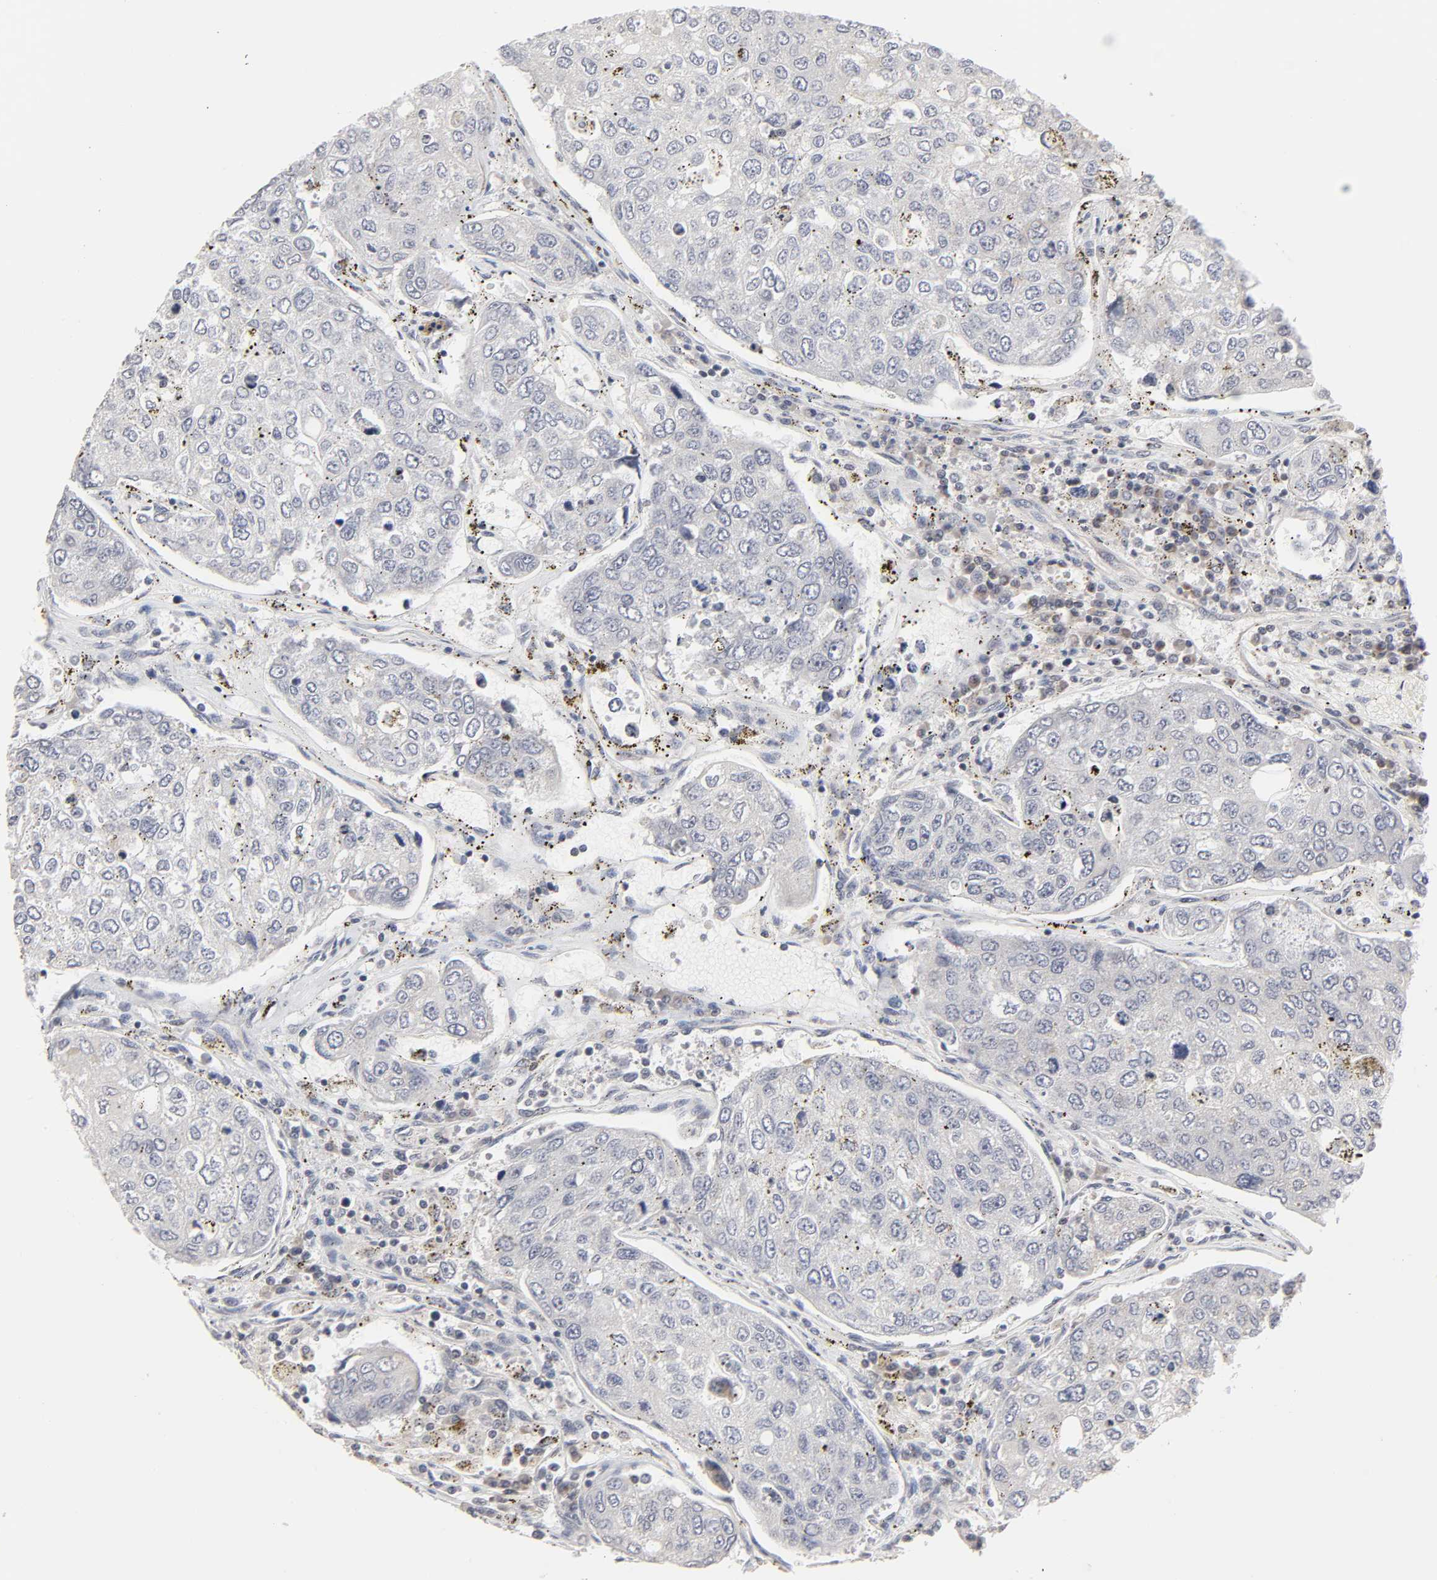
{"staining": {"intensity": "weak", "quantity": "<25%", "location": "cytoplasmic/membranous"}, "tissue": "urothelial cancer", "cell_type": "Tumor cells", "image_type": "cancer", "snomed": [{"axis": "morphology", "description": "Urothelial carcinoma, High grade"}, {"axis": "topography", "description": "Lymph node"}, {"axis": "topography", "description": "Urinary bladder"}], "caption": "Immunohistochemistry micrograph of neoplastic tissue: urothelial cancer stained with DAB (3,3'-diaminobenzidine) reveals no significant protein expression in tumor cells.", "gene": "AUH", "patient": {"sex": "male", "age": 51}}